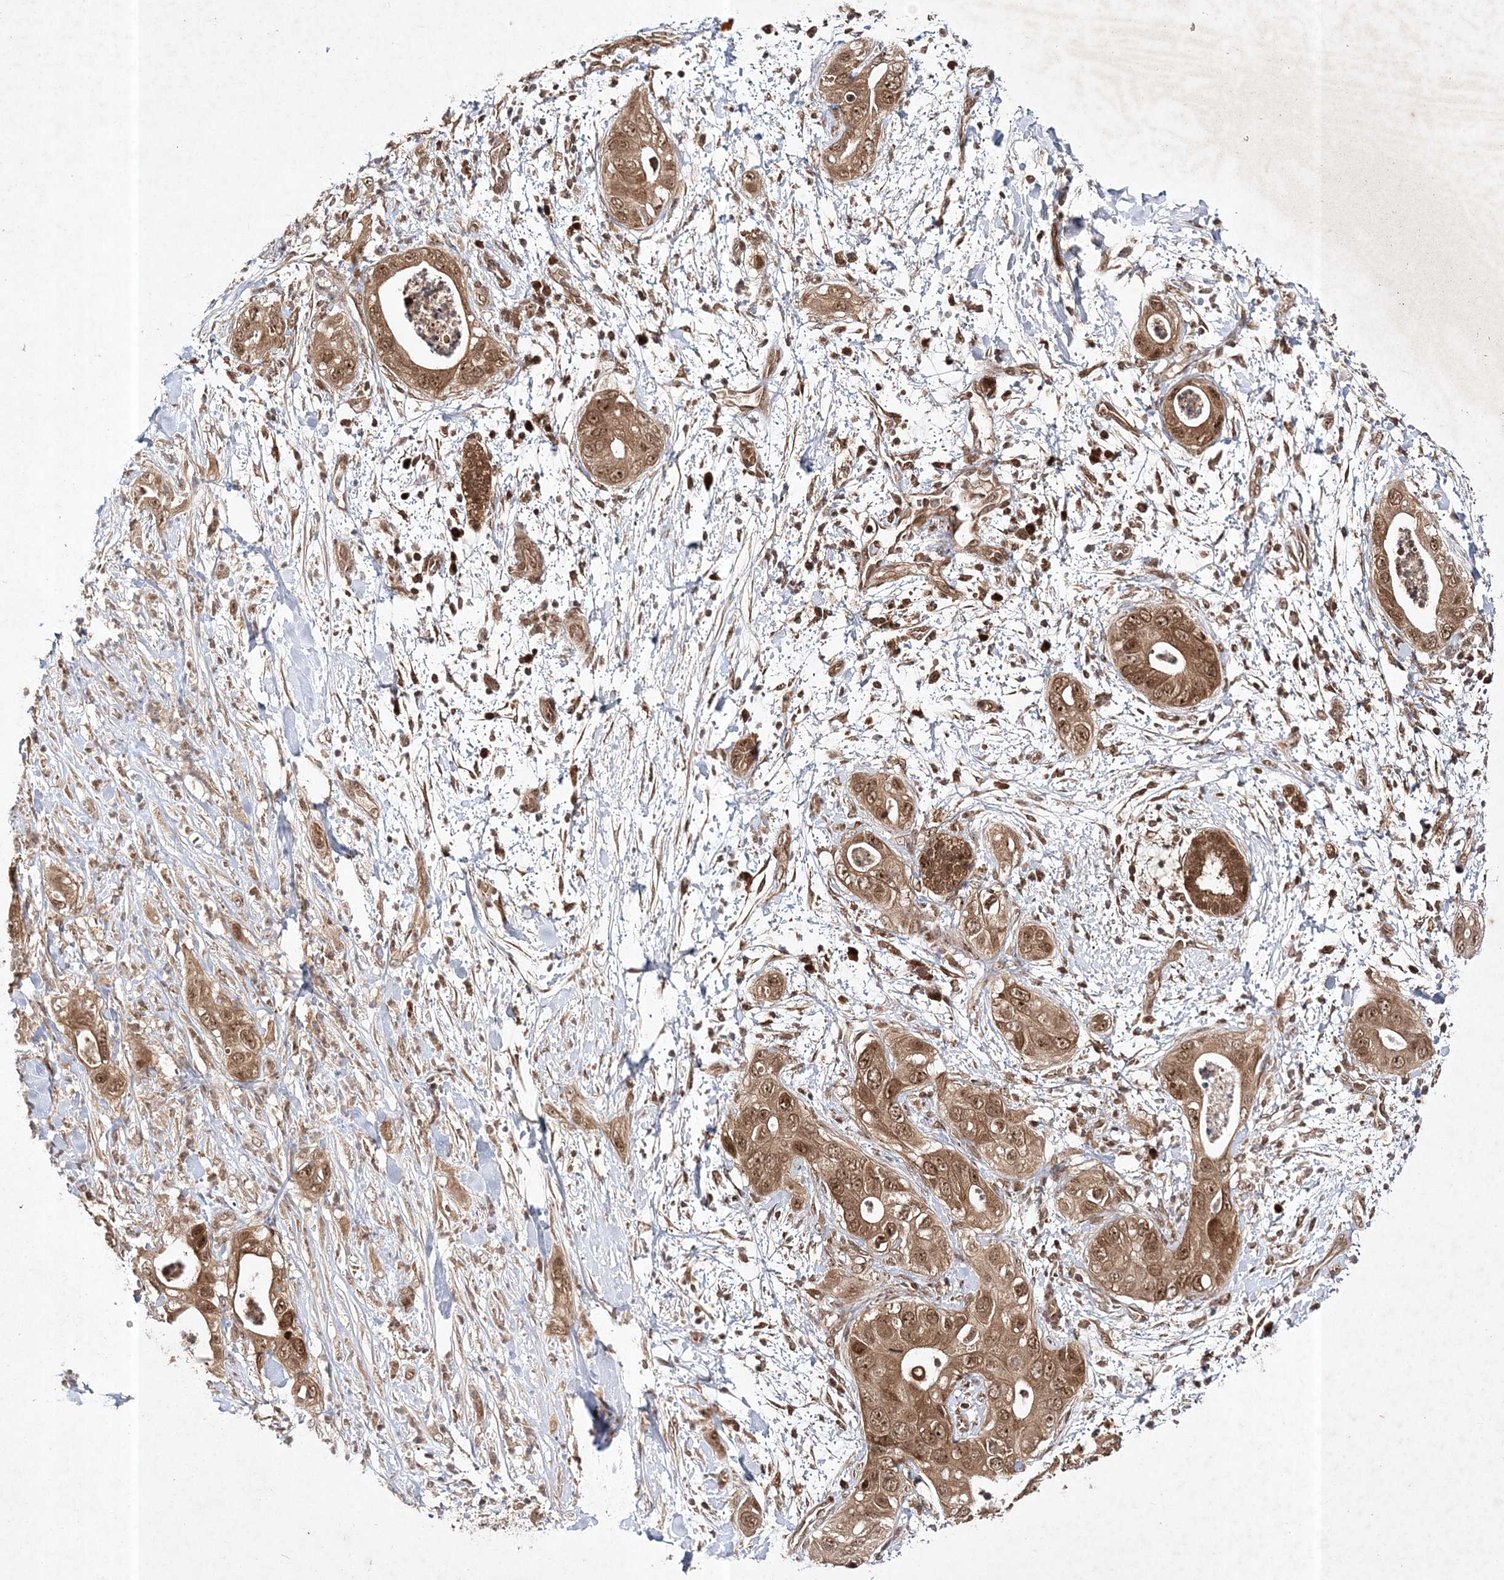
{"staining": {"intensity": "strong", "quantity": ">75%", "location": "cytoplasmic/membranous,nuclear"}, "tissue": "pancreatic cancer", "cell_type": "Tumor cells", "image_type": "cancer", "snomed": [{"axis": "morphology", "description": "Adenocarcinoma, NOS"}, {"axis": "topography", "description": "Pancreas"}], "caption": "Immunohistochemical staining of human adenocarcinoma (pancreatic) shows high levels of strong cytoplasmic/membranous and nuclear protein staining in approximately >75% of tumor cells.", "gene": "NIF3L1", "patient": {"sex": "female", "age": 78}}